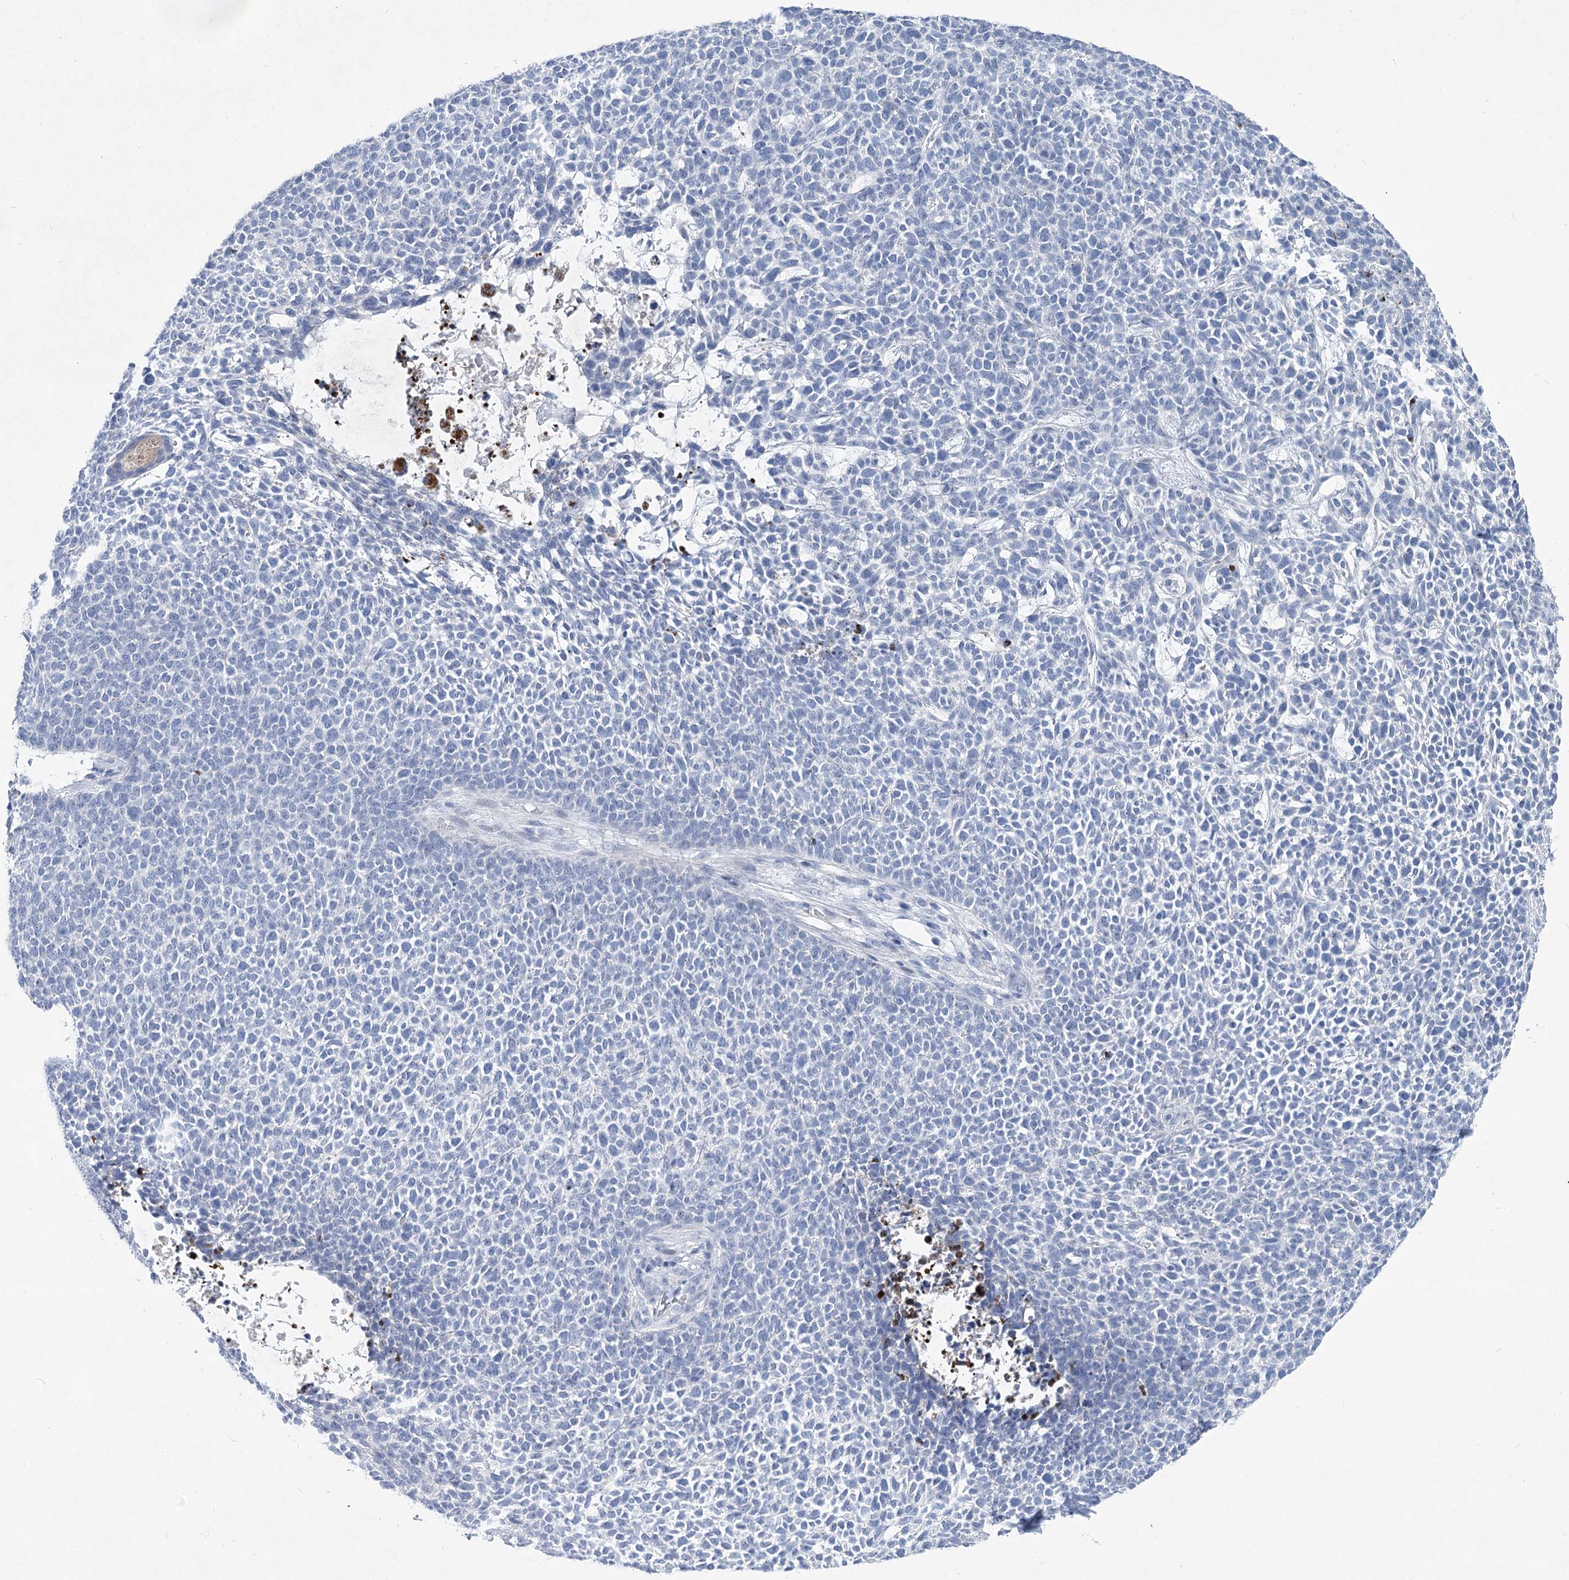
{"staining": {"intensity": "negative", "quantity": "none", "location": "none"}, "tissue": "skin cancer", "cell_type": "Tumor cells", "image_type": "cancer", "snomed": [{"axis": "morphology", "description": "Basal cell carcinoma"}, {"axis": "topography", "description": "Skin"}], "caption": "A photomicrograph of human basal cell carcinoma (skin) is negative for staining in tumor cells.", "gene": "WDR74", "patient": {"sex": "female", "age": 84}}